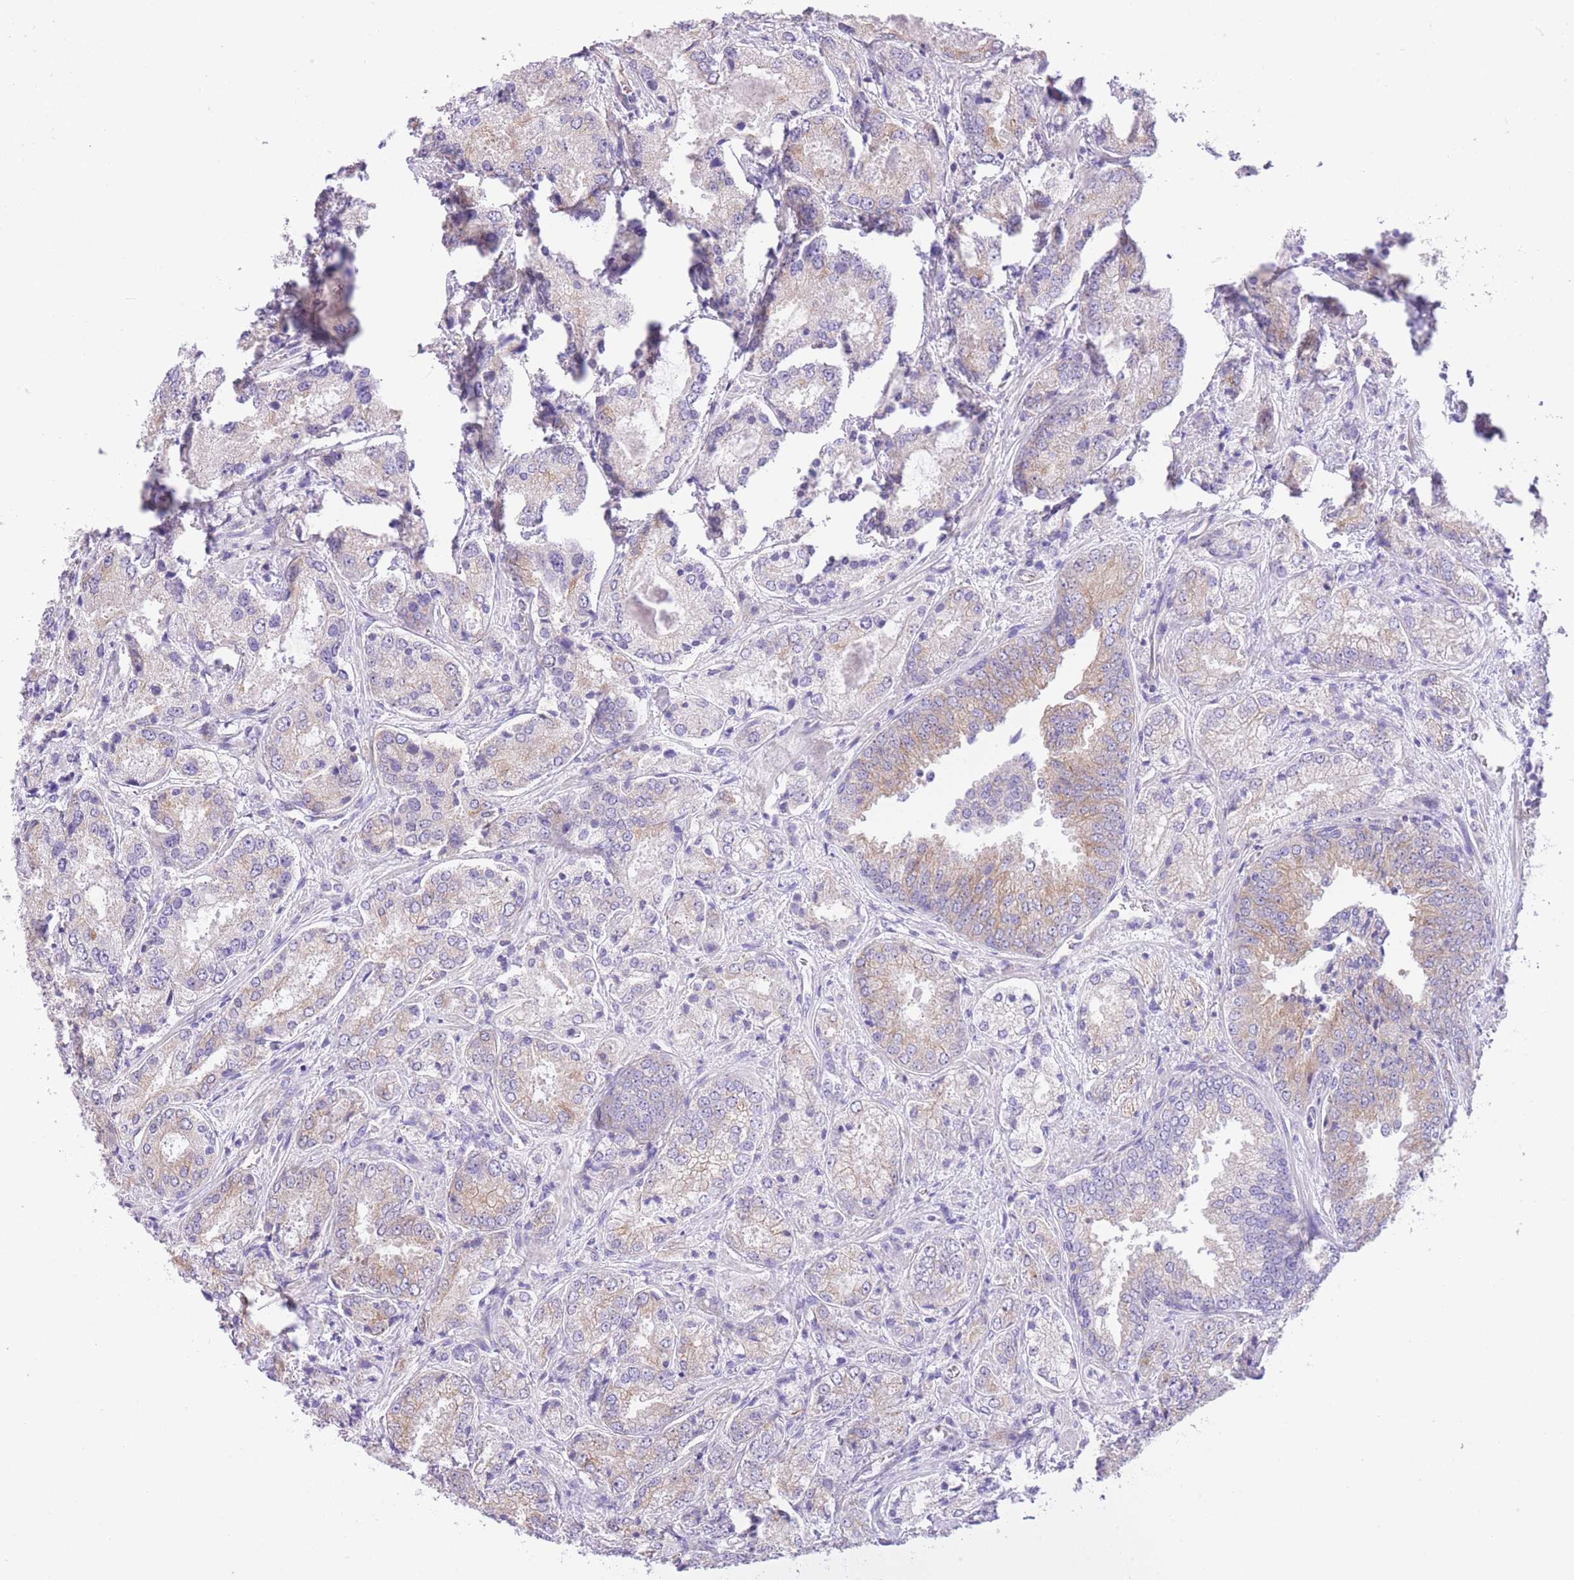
{"staining": {"intensity": "weak", "quantity": "25%-75%", "location": "cytoplasmic/membranous"}, "tissue": "prostate cancer", "cell_type": "Tumor cells", "image_type": "cancer", "snomed": [{"axis": "morphology", "description": "Adenocarcinoma, High grade"}, {"axis": "topography", "description": "Prostate"}], "caption": "Weak cytoplasmic/membranous positivity for a protein is appreciated in about 25%-75% of tumor cells of prostate cancer (high-grade adenocarcinoma) using IHC.", "gene": "RHOU", "patient": {"sex": "male", "age": 63}}